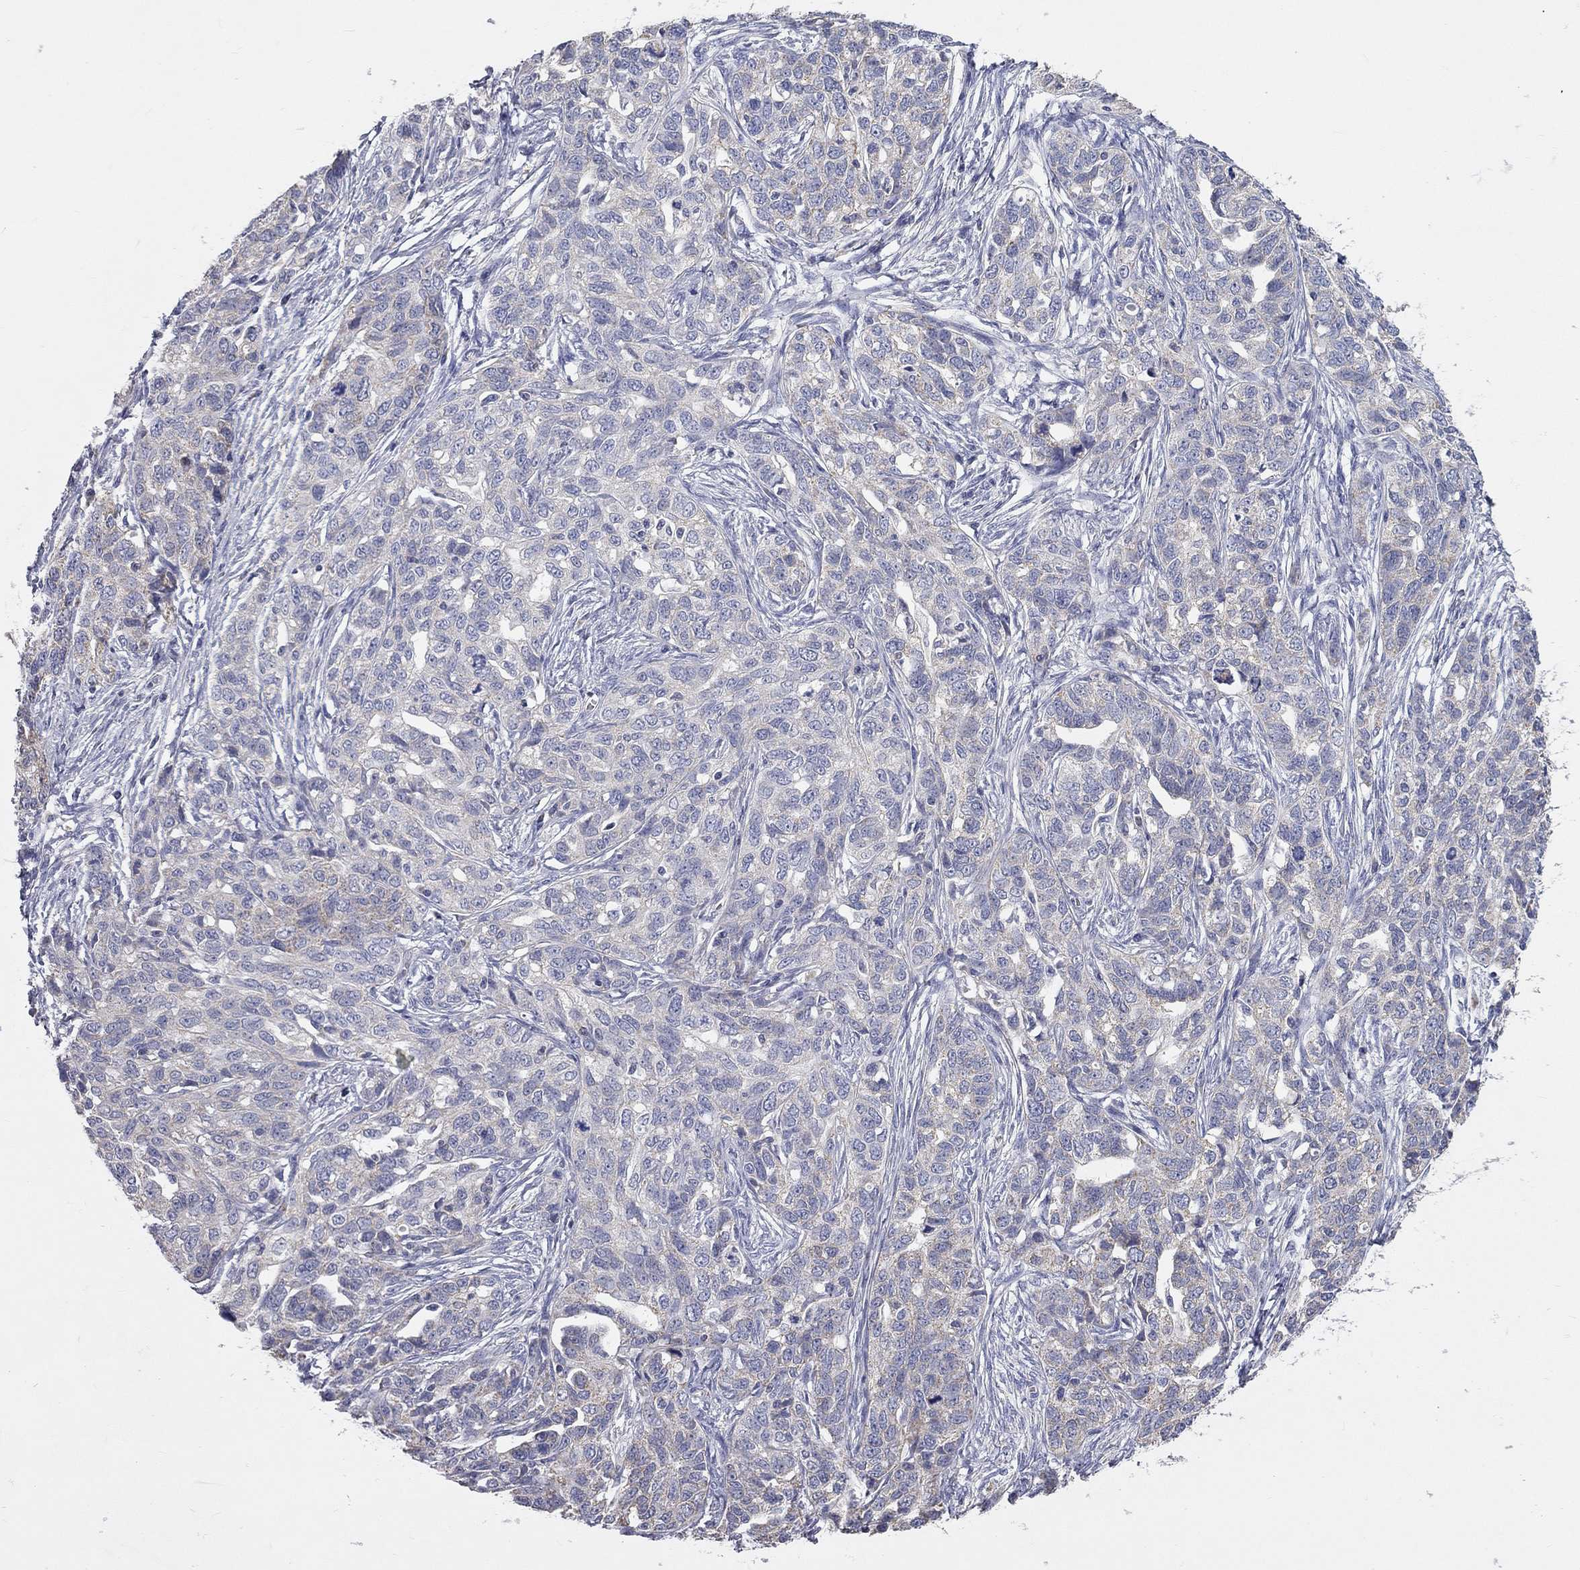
{"staining": {"intensity": "negative", "quantity": "none", "location": "none"}, "tissue": "ovarian cancer", "cell_type": "Tumor cells", "image_type": "cancer", "snomed": [{"axis": "morphology", "description": "Cystadenocarcinoma, serous, NOS"}, {"axis": "topography", "description": "Ovary"}], "caption": "Image shows no significant protein expression in tumor cells of ovarian cancer (serous cystadenocarcinoma).", "gene": "CFAP161", "patient": {"sex": "female", "age": 71}}